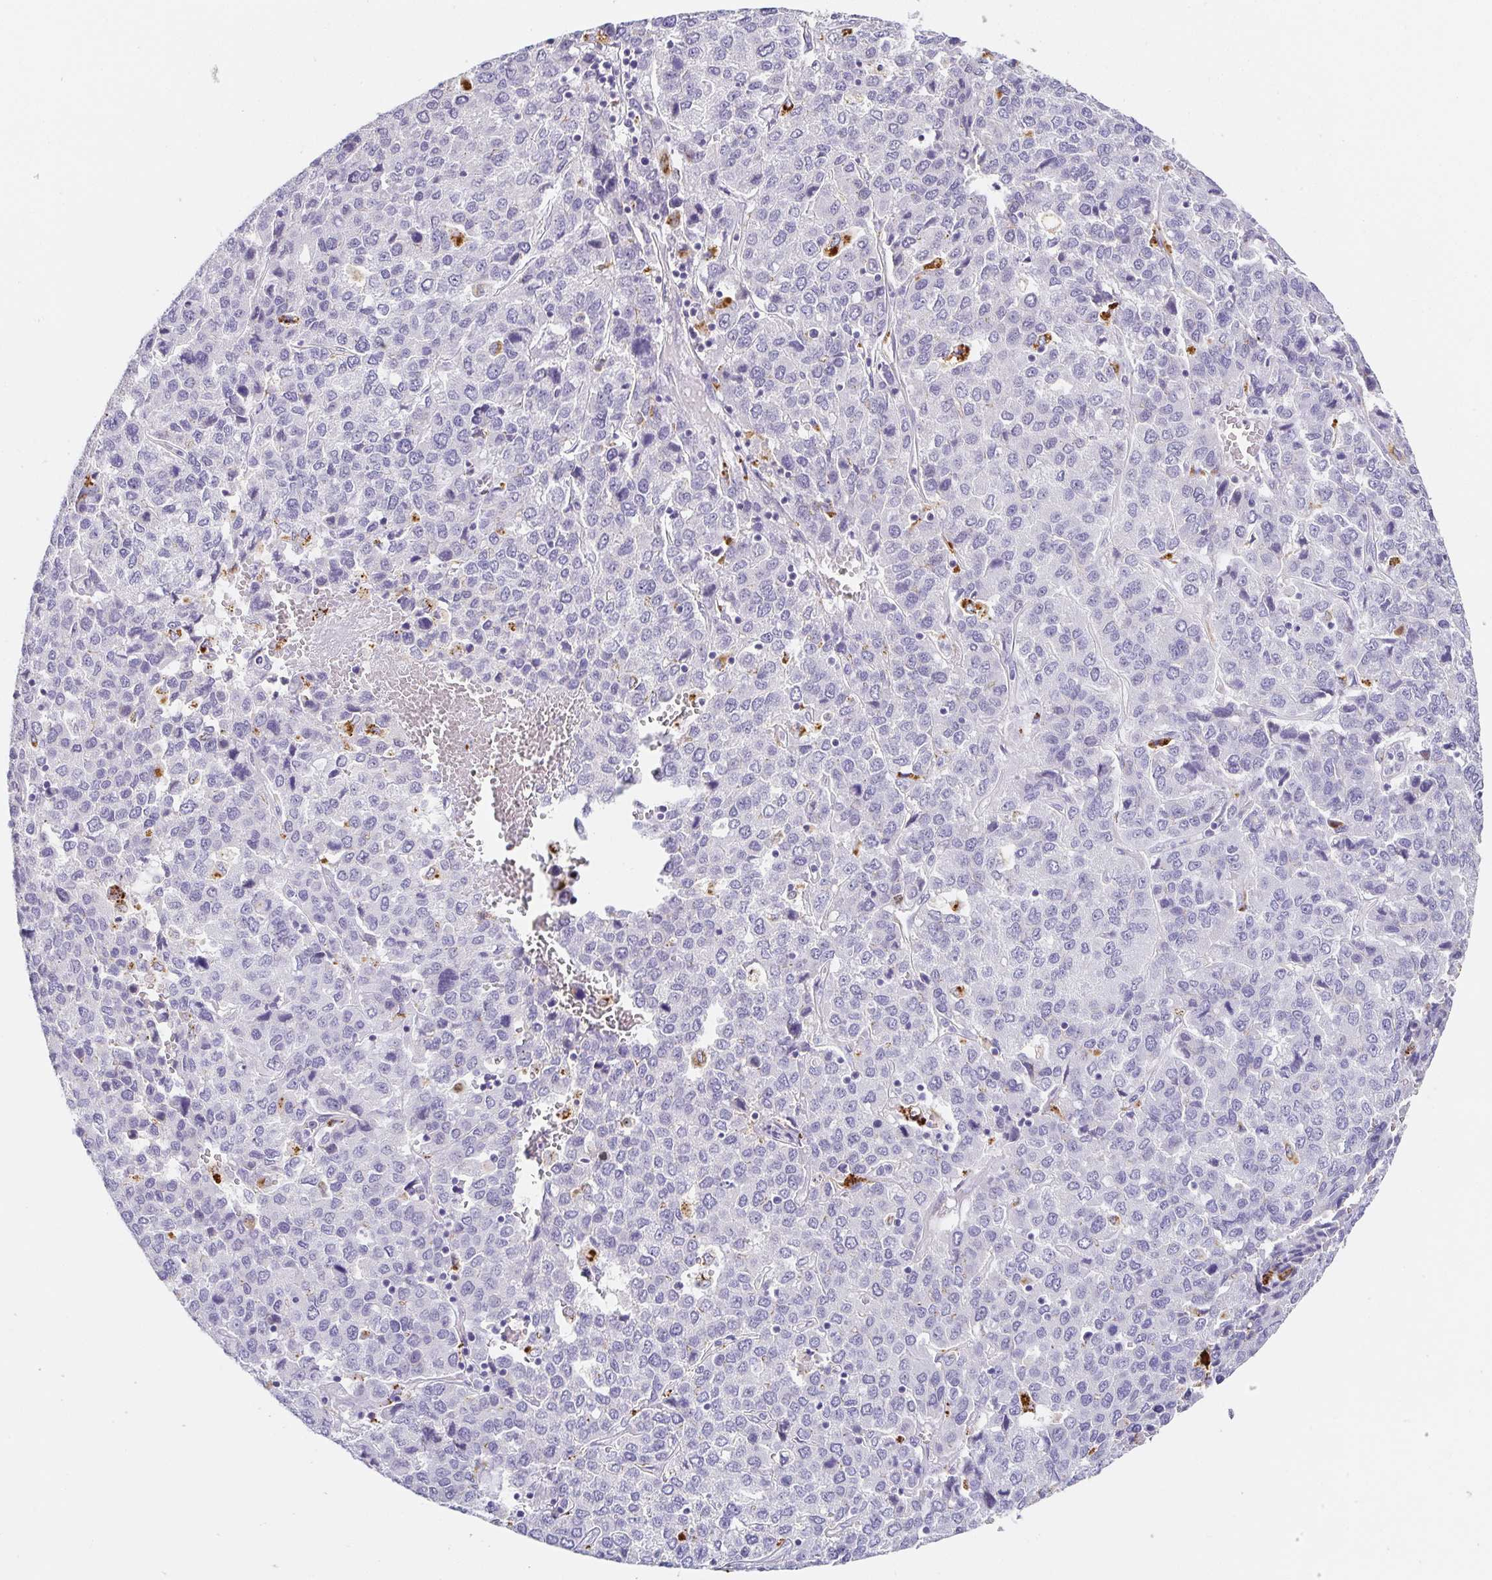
{"staining": {"intensity": "negative", "quantity": "none", "location": "none"}, "tissue": "liver cancer", "cell_type": "Tumor cells", "image_type": "cancer", "snomed": [{"axis": "morphology", "description": "Carcinoma, Hepatocellular, NOS"}, {"axis": "topography", "description": "Liver"}], "caption": "Histopathology image shows no protein staining in tumor cells of liver cancer tissue.", "gene": "PDX1", "patient": {"sex": "male", "age": 69}}